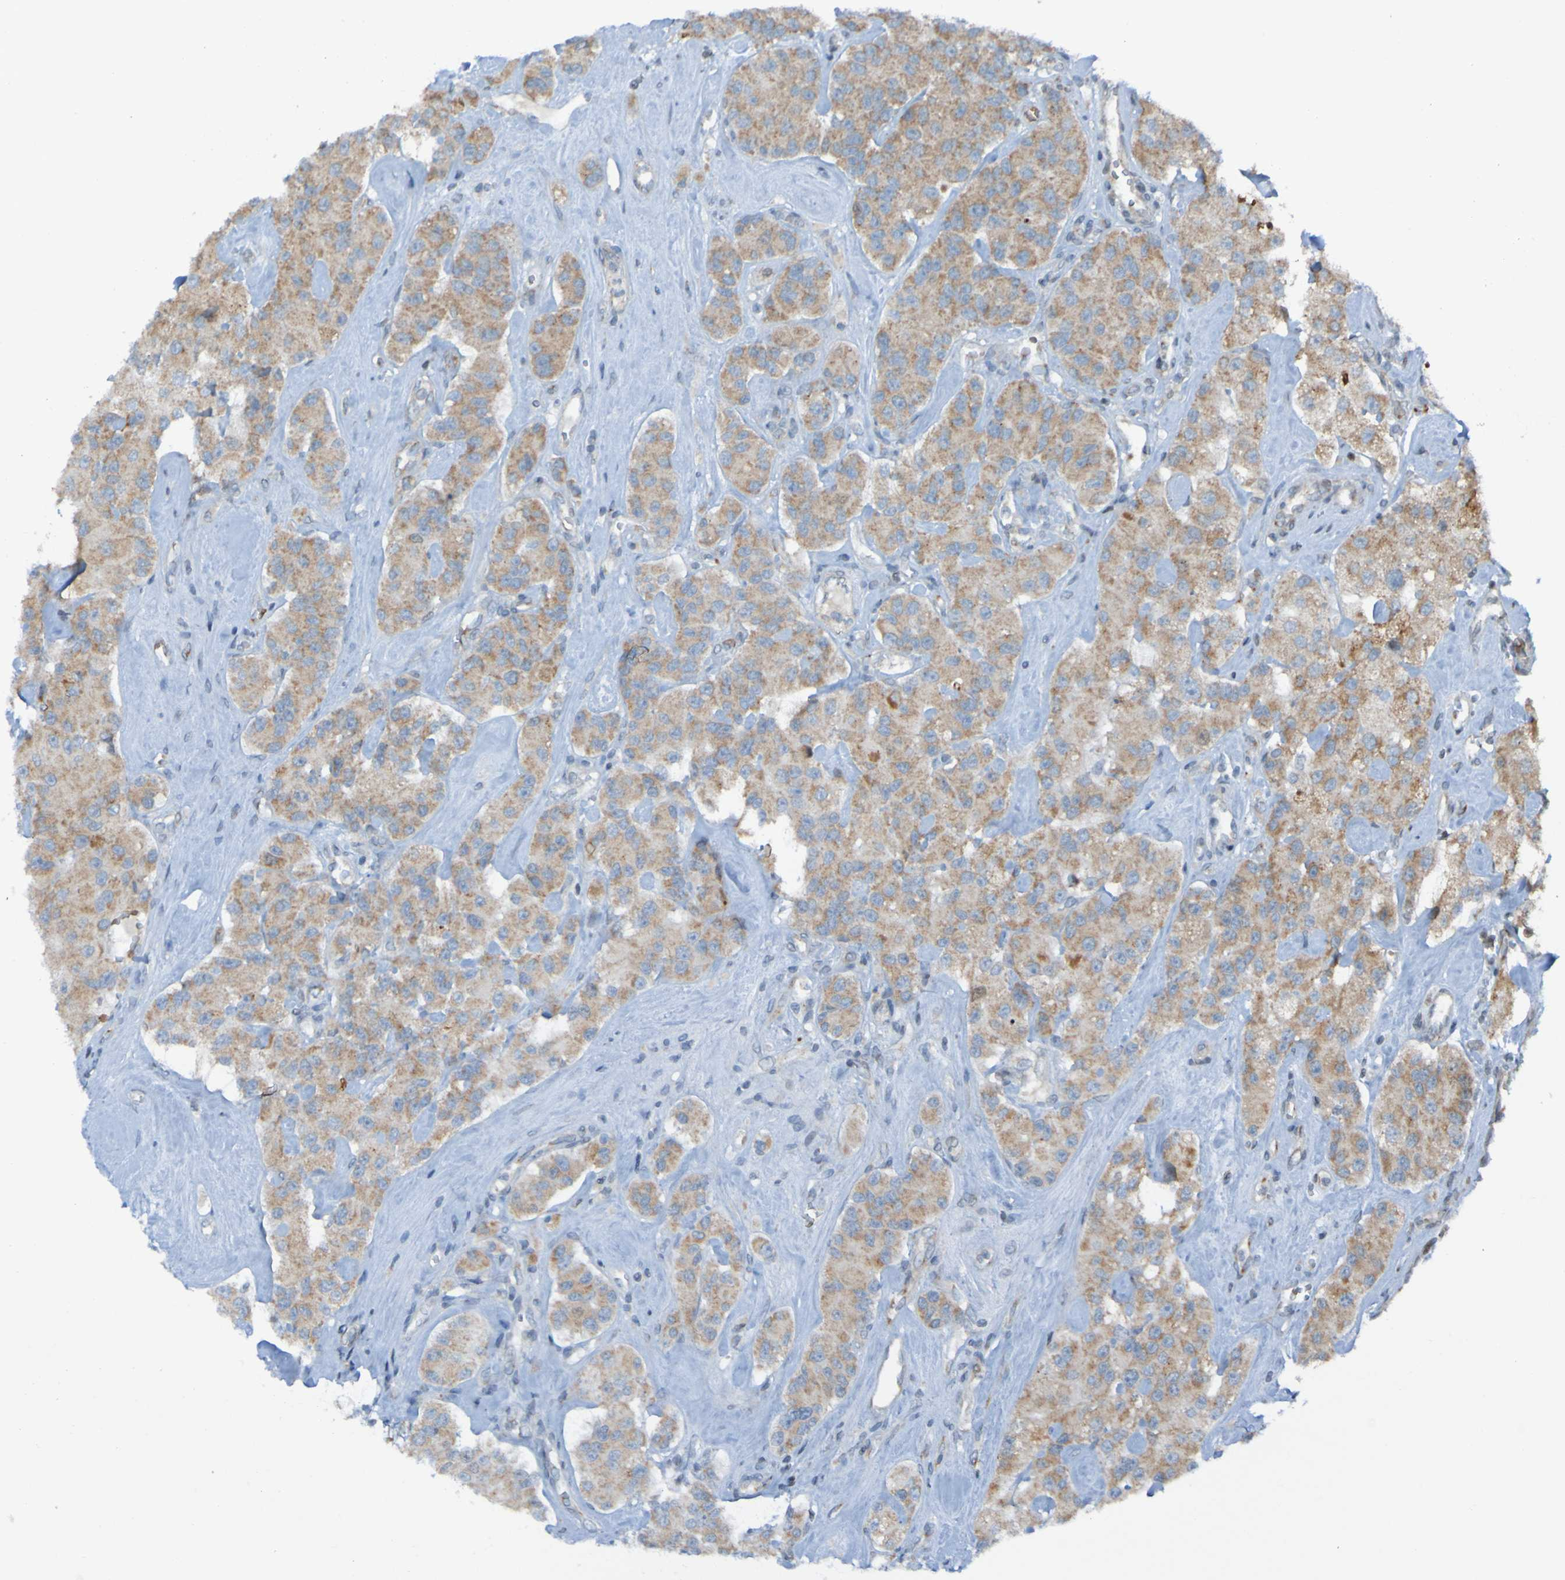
{"staining": {"intensity": "moderate", "quantity": ">75%", "location": "cytoplasmic/membranous"}, "tissue": "carcinoid", "cell_type": "Tumor cells", "image_type": "cancer", "snomed": [{"axis": "morphology", "description": "Carcinoid, malignant, NOS"}, {"axis": "topography", "description": "Pancreas"}], "caption": "Carcinoid (malignant) was stained to show a protein in brown. There is medium levels of moderate cytoplasmic/membranous staining in approximately >75% of tumor cells.", "gene": "UNG", "patient": {"sex": "male", "age": 41}}